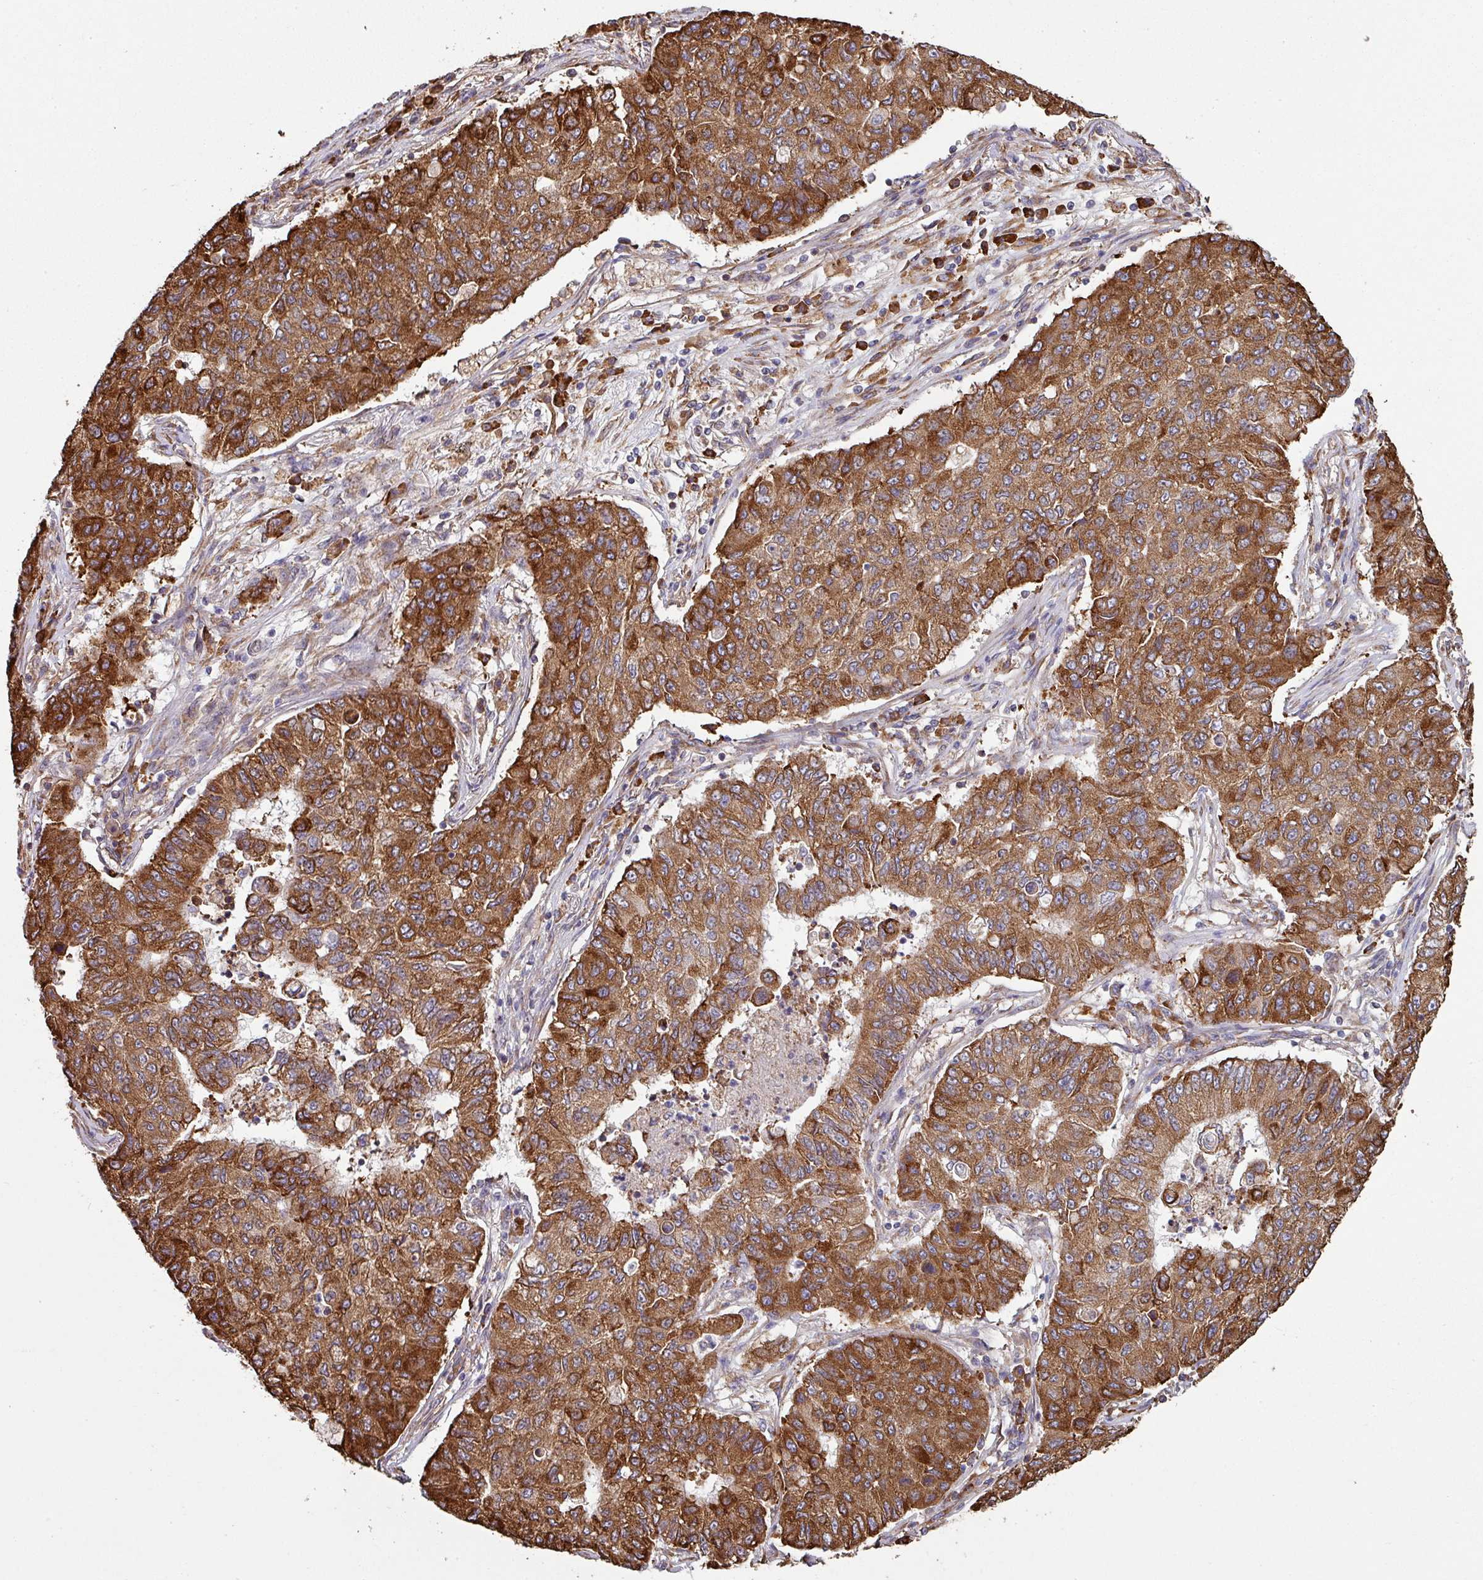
{"staining": {"intensity": "strong", "quantity": ">75%", "location": "cytoplasmic/membranous"}, "tissue": "lung cancer", "cell_type": "Tumor cells", "image_type": "cancer", "snomed": [{"axis": "morphology", "description": "Squamous cell carcinoma, NOS"}, {"axis": "topography", "description": "Lung"}], "caption": "IHC photomicrograph of human lung cancer stained for a protein (brown), which demonstrates high levels of strong cytoplasmic/membranous expression in approximately >75% of tumor cells.", "gene": "FAT4", "patient": {"sex": "male", "age": 74}}